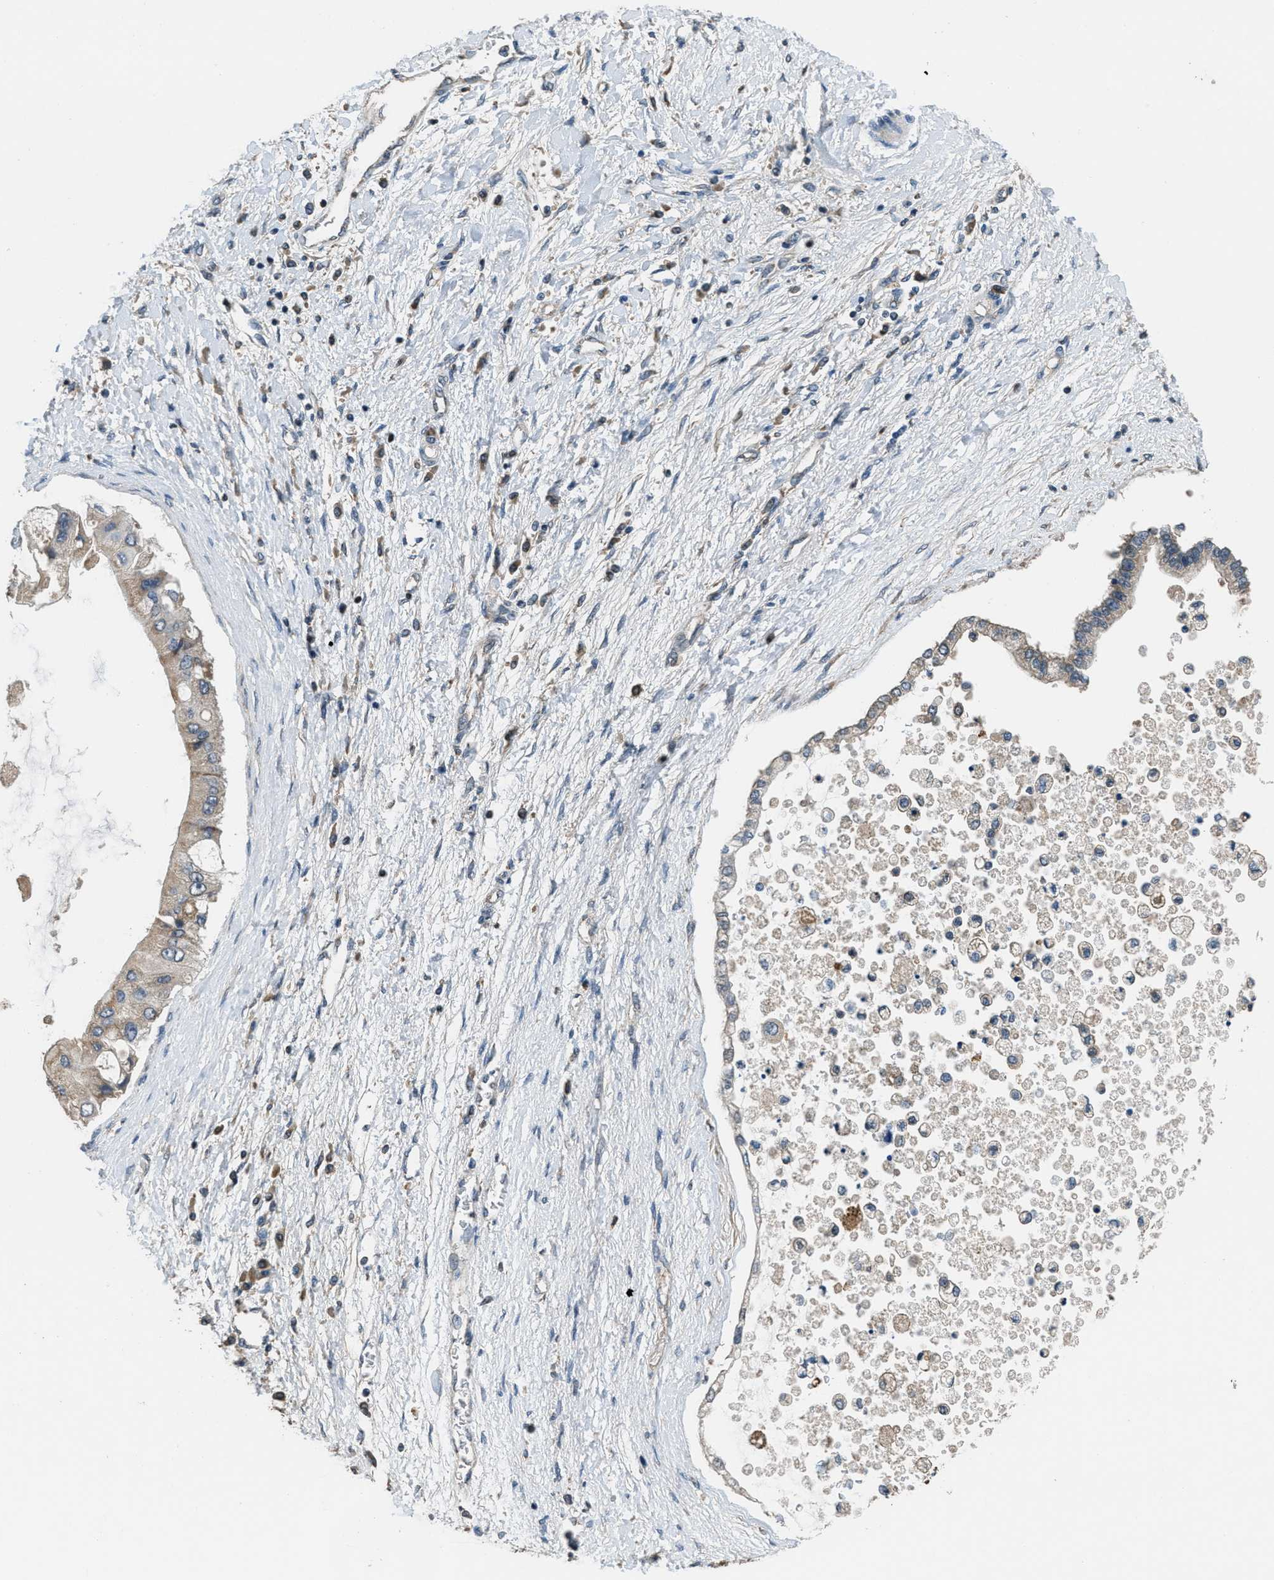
{"staining": {"intensity": "weak", "quantity": ">75%", "location": "cytoplasmic/membranous"}, "tissue": "liver cancer", "cell_type": "Tumor cells", "image_type": "cancer", "snomed": [{"axis": "morphology", "description": "Cholangiocarcinoma"}, {"axis": "topography", "description": "Liver"}], "caption": "An image of human cholangiocarcinoma (liver) stained for a protein exhibits weak cytoplasmic/membranous brown staining in tumor cells. (Brightfield microscopy of DAB IHC at high magnification).", "gene": "NAT1", "patient": {"sex": "male", "age": 50}}